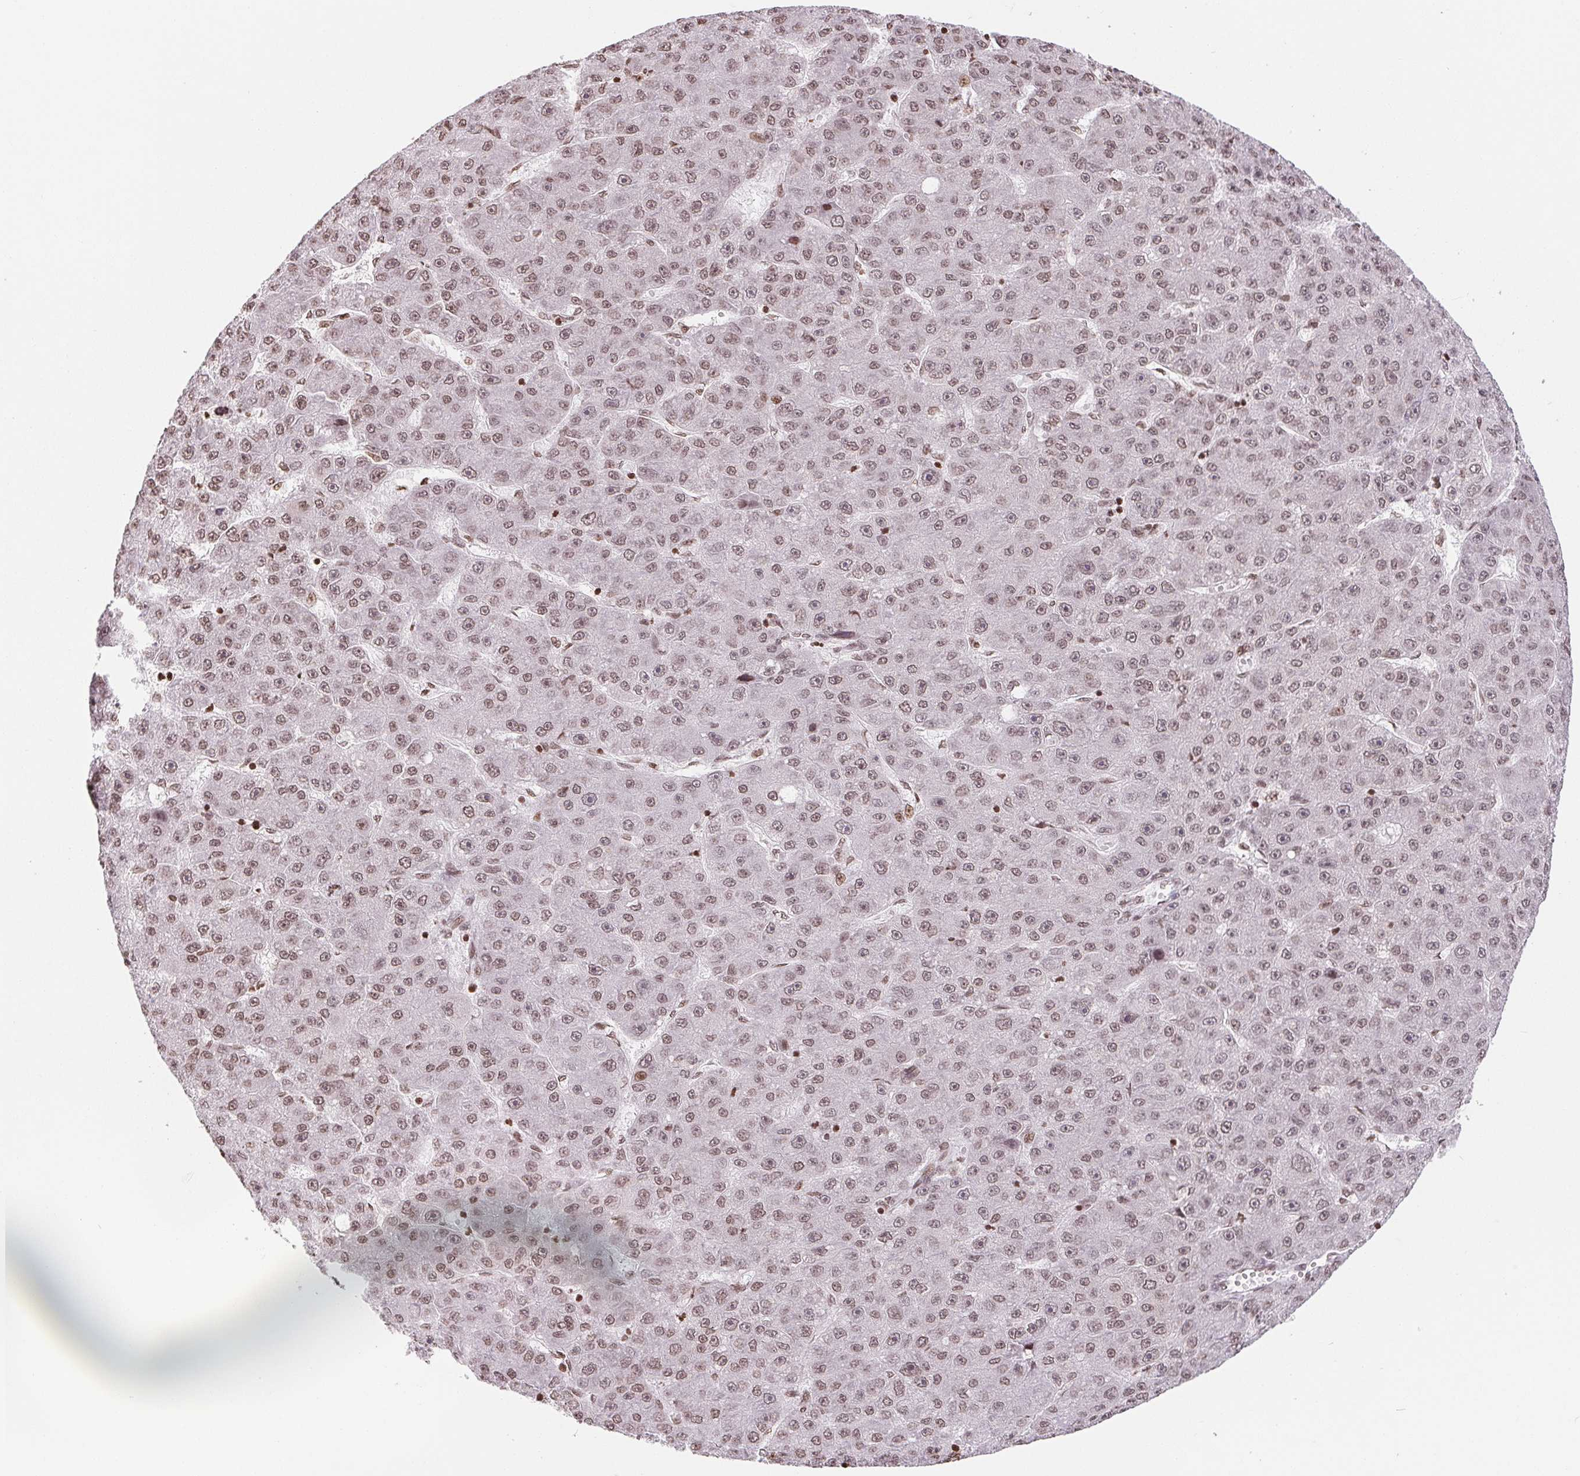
{"staining": {"intensity": "weak", "quantity": ">75%", "location": "nuclear"}, "tissue": "liver cancer", "cell_type": "Tumor cells", "image_type": "cancer", "snomed": [{"axis": "morphology", "description": "Carcinoma, Hepatocellular, NOS"}, {"axis": "topography", "description": "Liver"}], "caption": "Immunohistochemical staining of liver cancer (hepatocellular carcinoma) shows weak nuclear protein positivity in approximately >75% of tumor cells.", "gene": "SMIM12", "patient": {"sex": "male", "age": 67}}